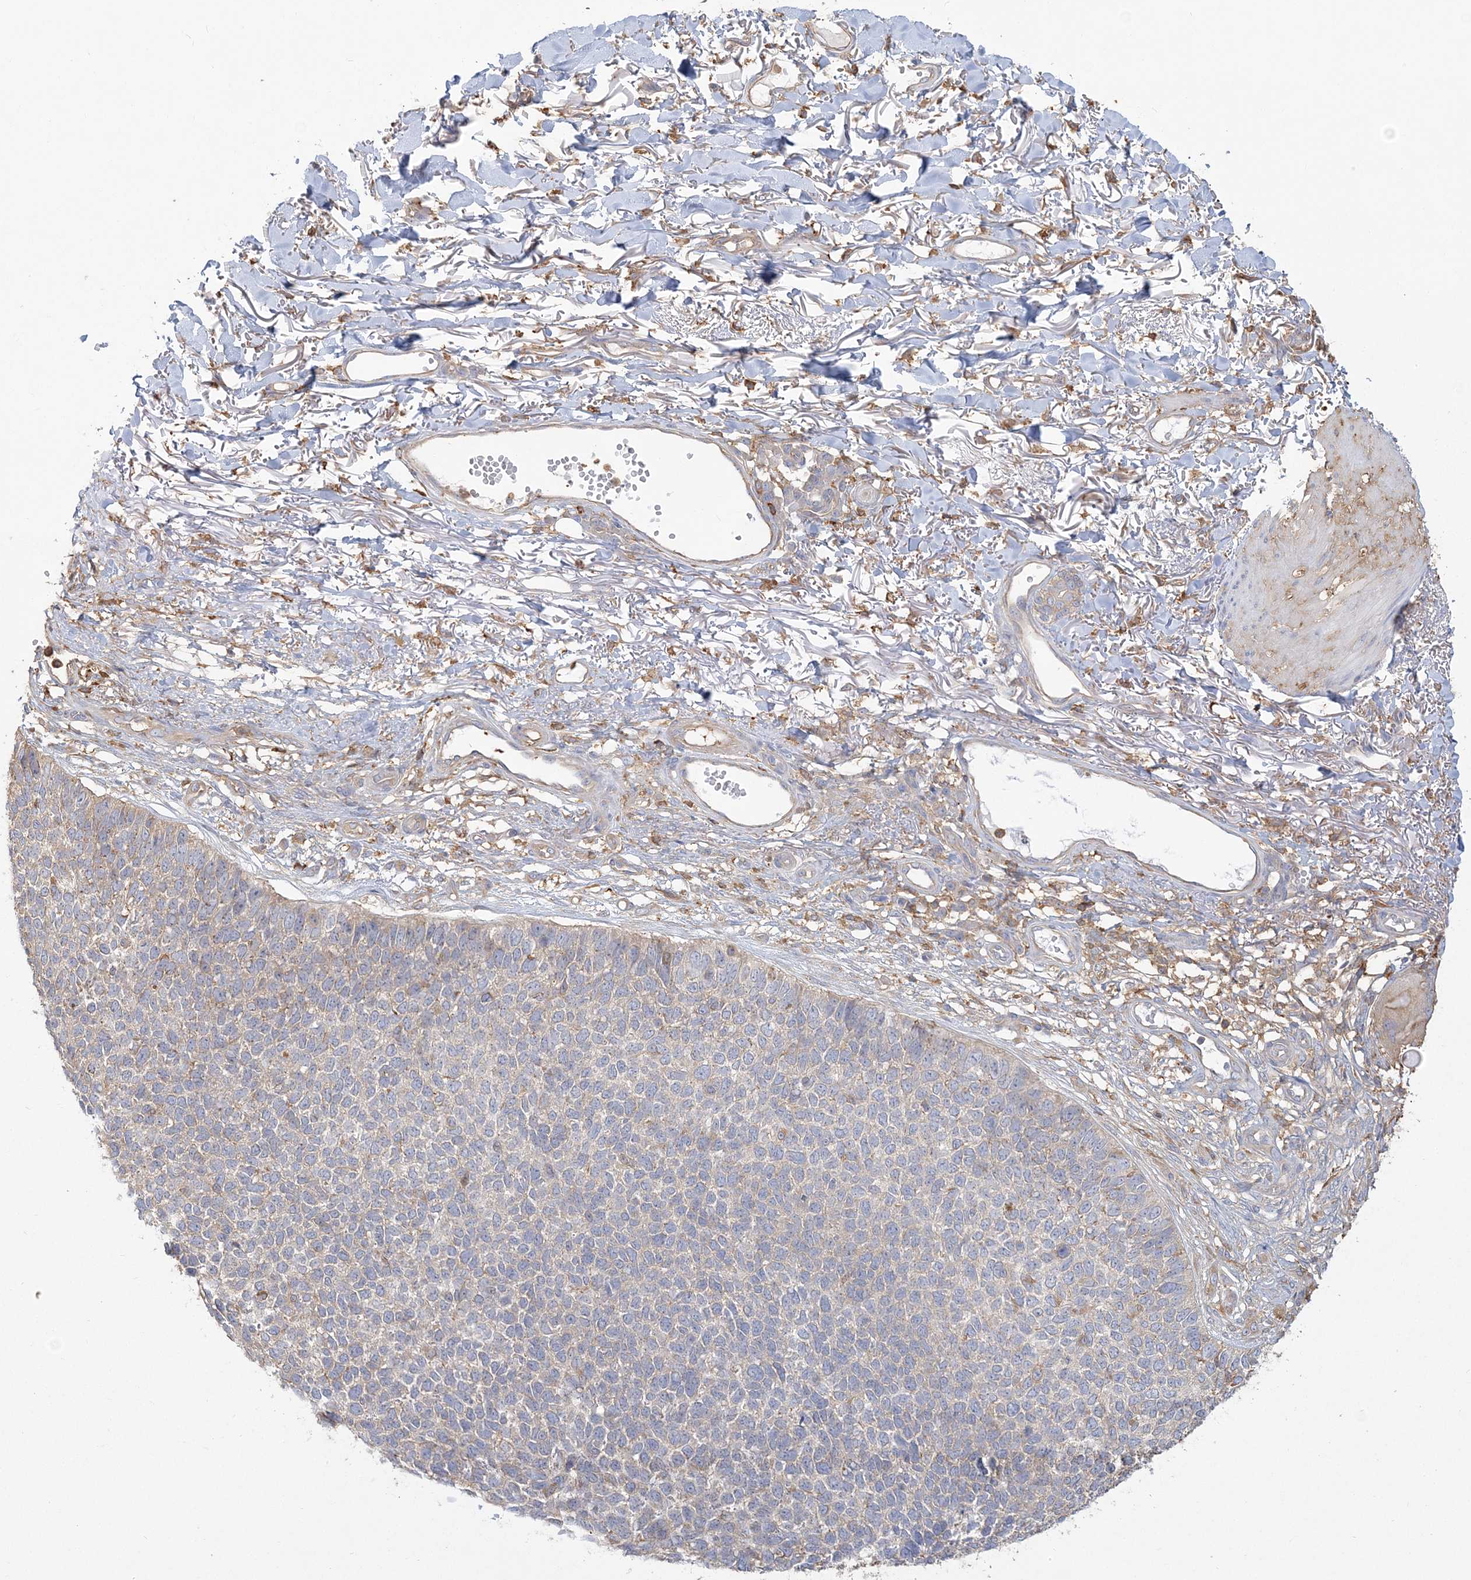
{"staining": {"intensity": "weak", "quantity": "<25%", "location": "cytoplasmic/membranous"}, "tissue": "skin cancer", "cell_type": "Tumor cells", "image_type": "cancer", "snomed": [{"axis": "morphology", "description": "Basal cell carcinoma"}, {"axis": "topography", "description": "Skin"}], "caption": "This is an IHC photomicrograph of basal cell carcinoma (skin). There is no expression in tumor cells.", "gene": "ANKS1A", "patient": {"sex": "female", "age": 84}}